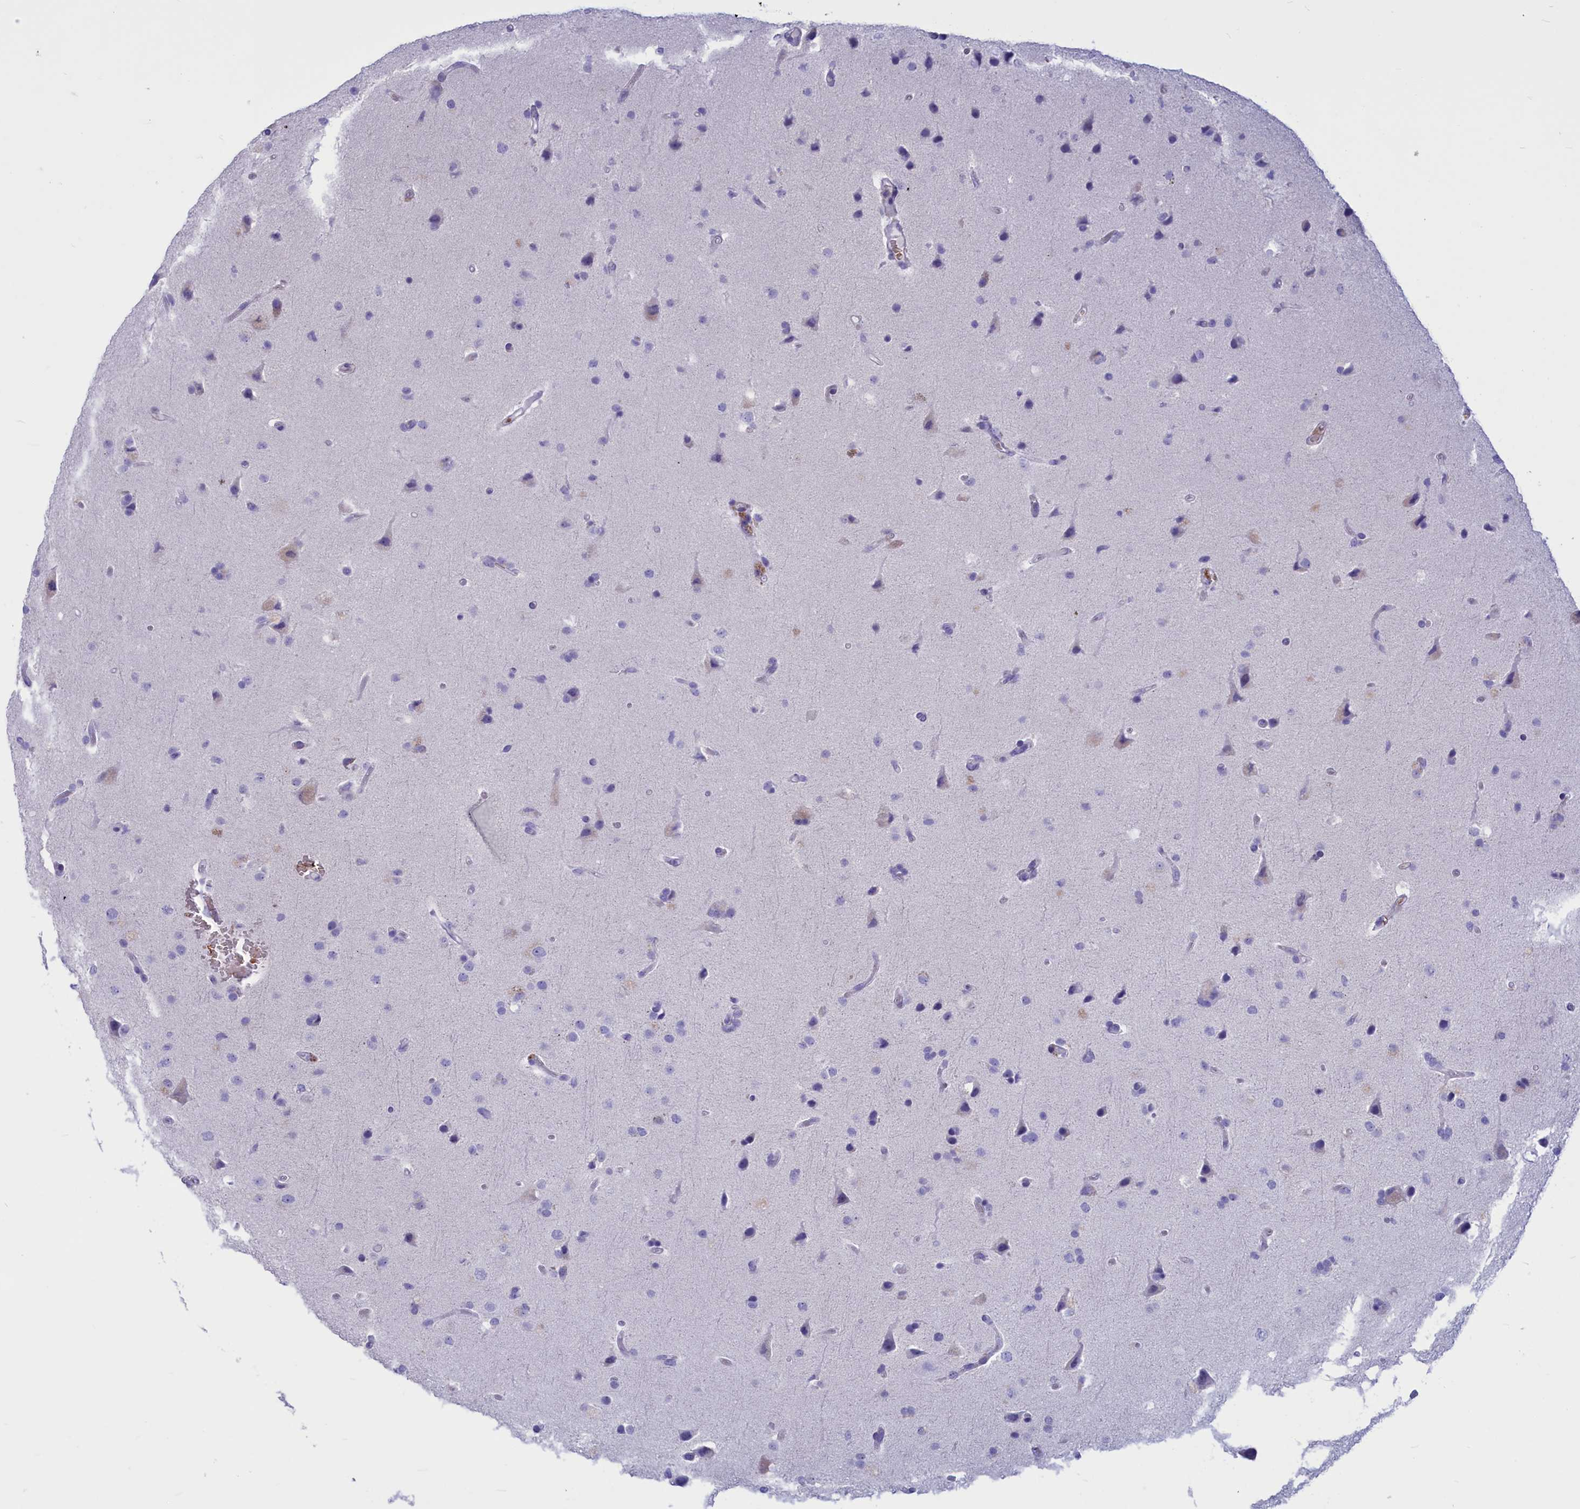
{"staining": {"intensity": "negative", "quantity": "none", "location": "none"}, "tissue": "glioma", "cell_type": "Tumor cells", "image_type": "cancer", "snomed": [{"axis": "morphology", "description": "Glioma, malignant, High grade"}, {"axis": "topography", "description": "Brain"}], "caption": "IHC photomicrograph of neoplastic tissue: human high-grade glioma (malignant) stained with DAB exhibits no significant protein staining in tumor cells. (Stains: DAB immunohistochemistry with hematoxylin counter stain, Microscopy: brightfield microscopy at high magnification).", "gene": "GAPDHS", "patient": {"sex": "male", "age": 72}}